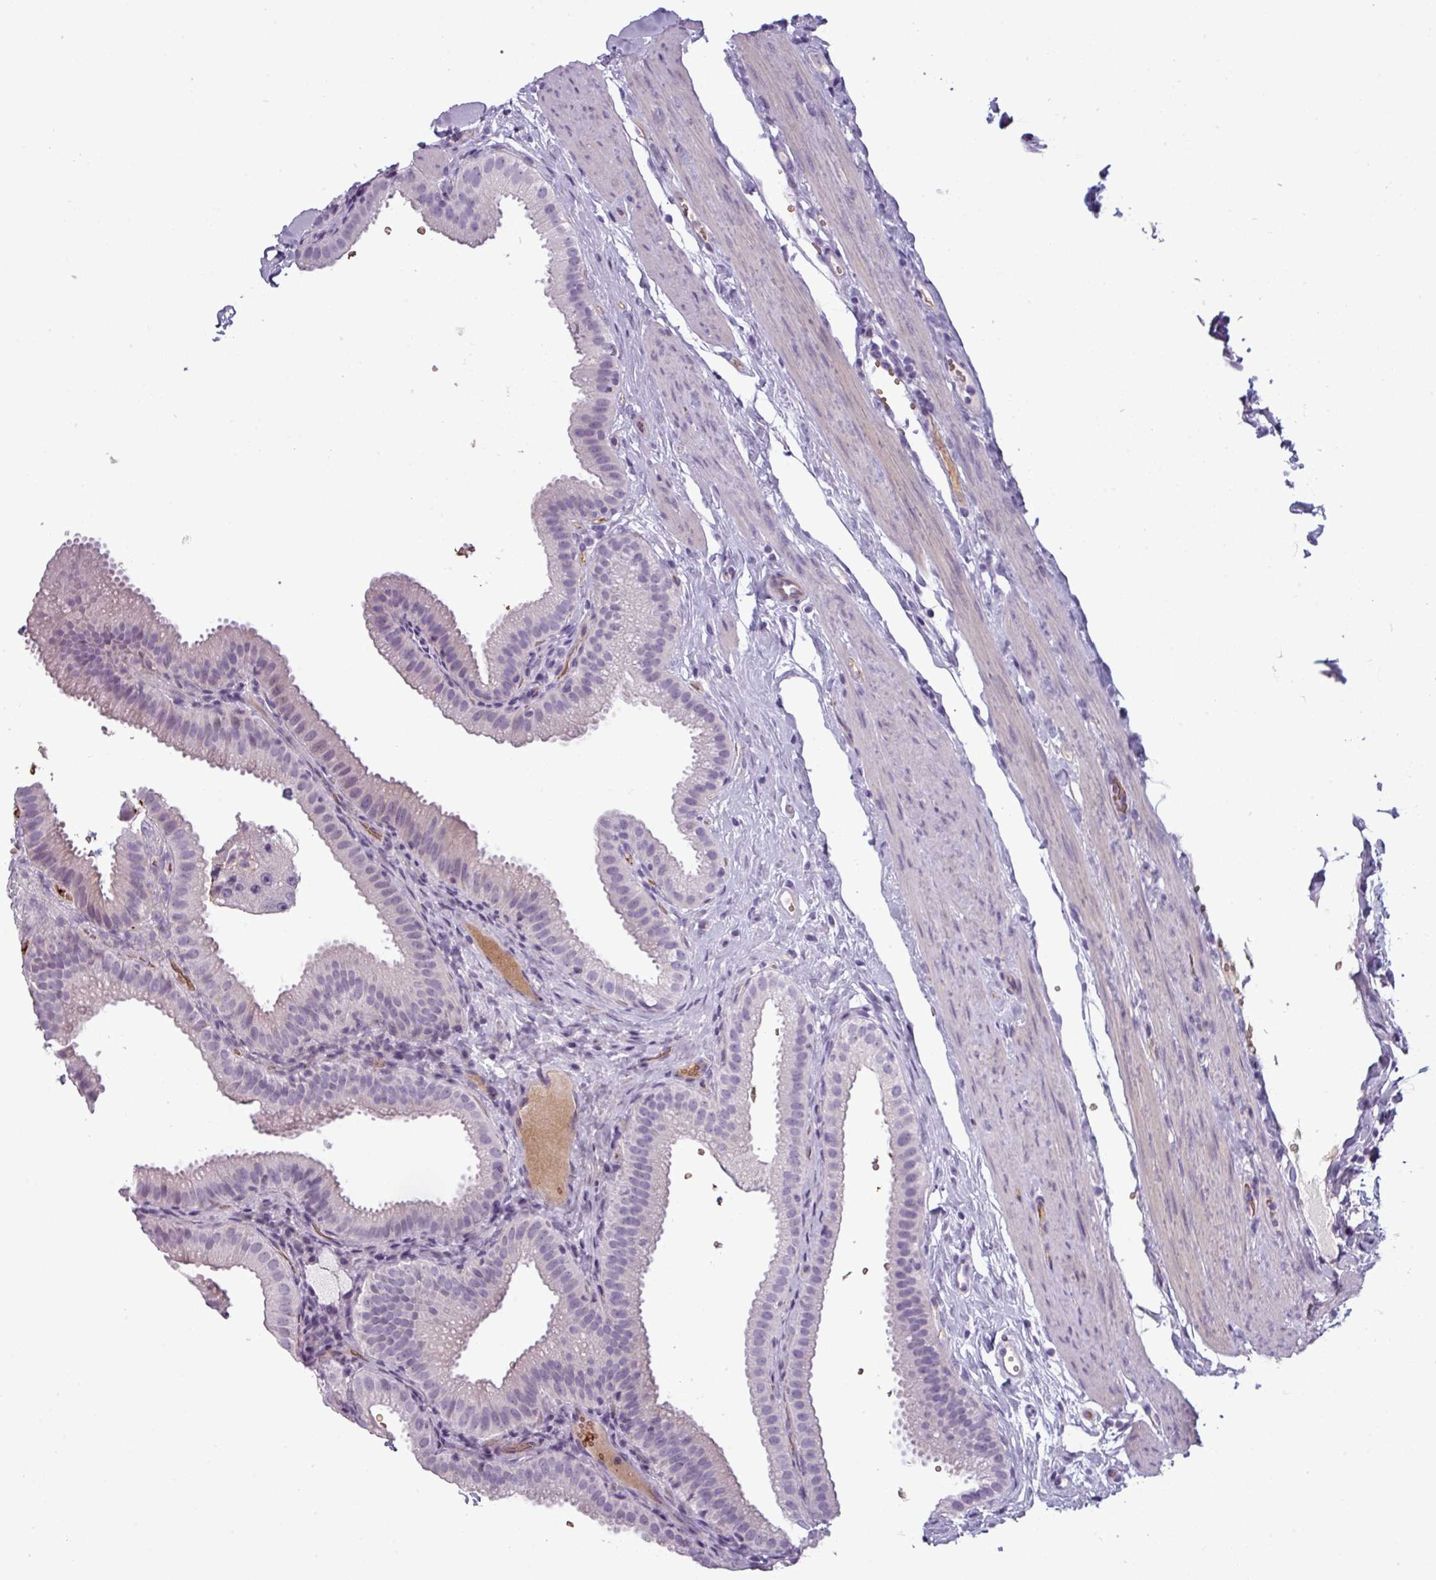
{"staining": {"intensity": "negative", "quantity": "none", "location": "none"}, "tissue": "gallbladder", "cell_type": "Glandular cells", "image_type": "normal", "snomed": [{"axis": "morphology", "description": "Normal tissue, NOS"}, {"axis": "topography", "description": "Gallbladder"}], "caption": "An immunohistochemistry (IHC) histopathology image of normal gallbladder is shown. There is no staining in glandular cells of gallbladder. (Immunohistochemistry, brightfield microscopy, high magnification).", "gene": "AREL1", "patient": {"sex": "female", "age": 61}}